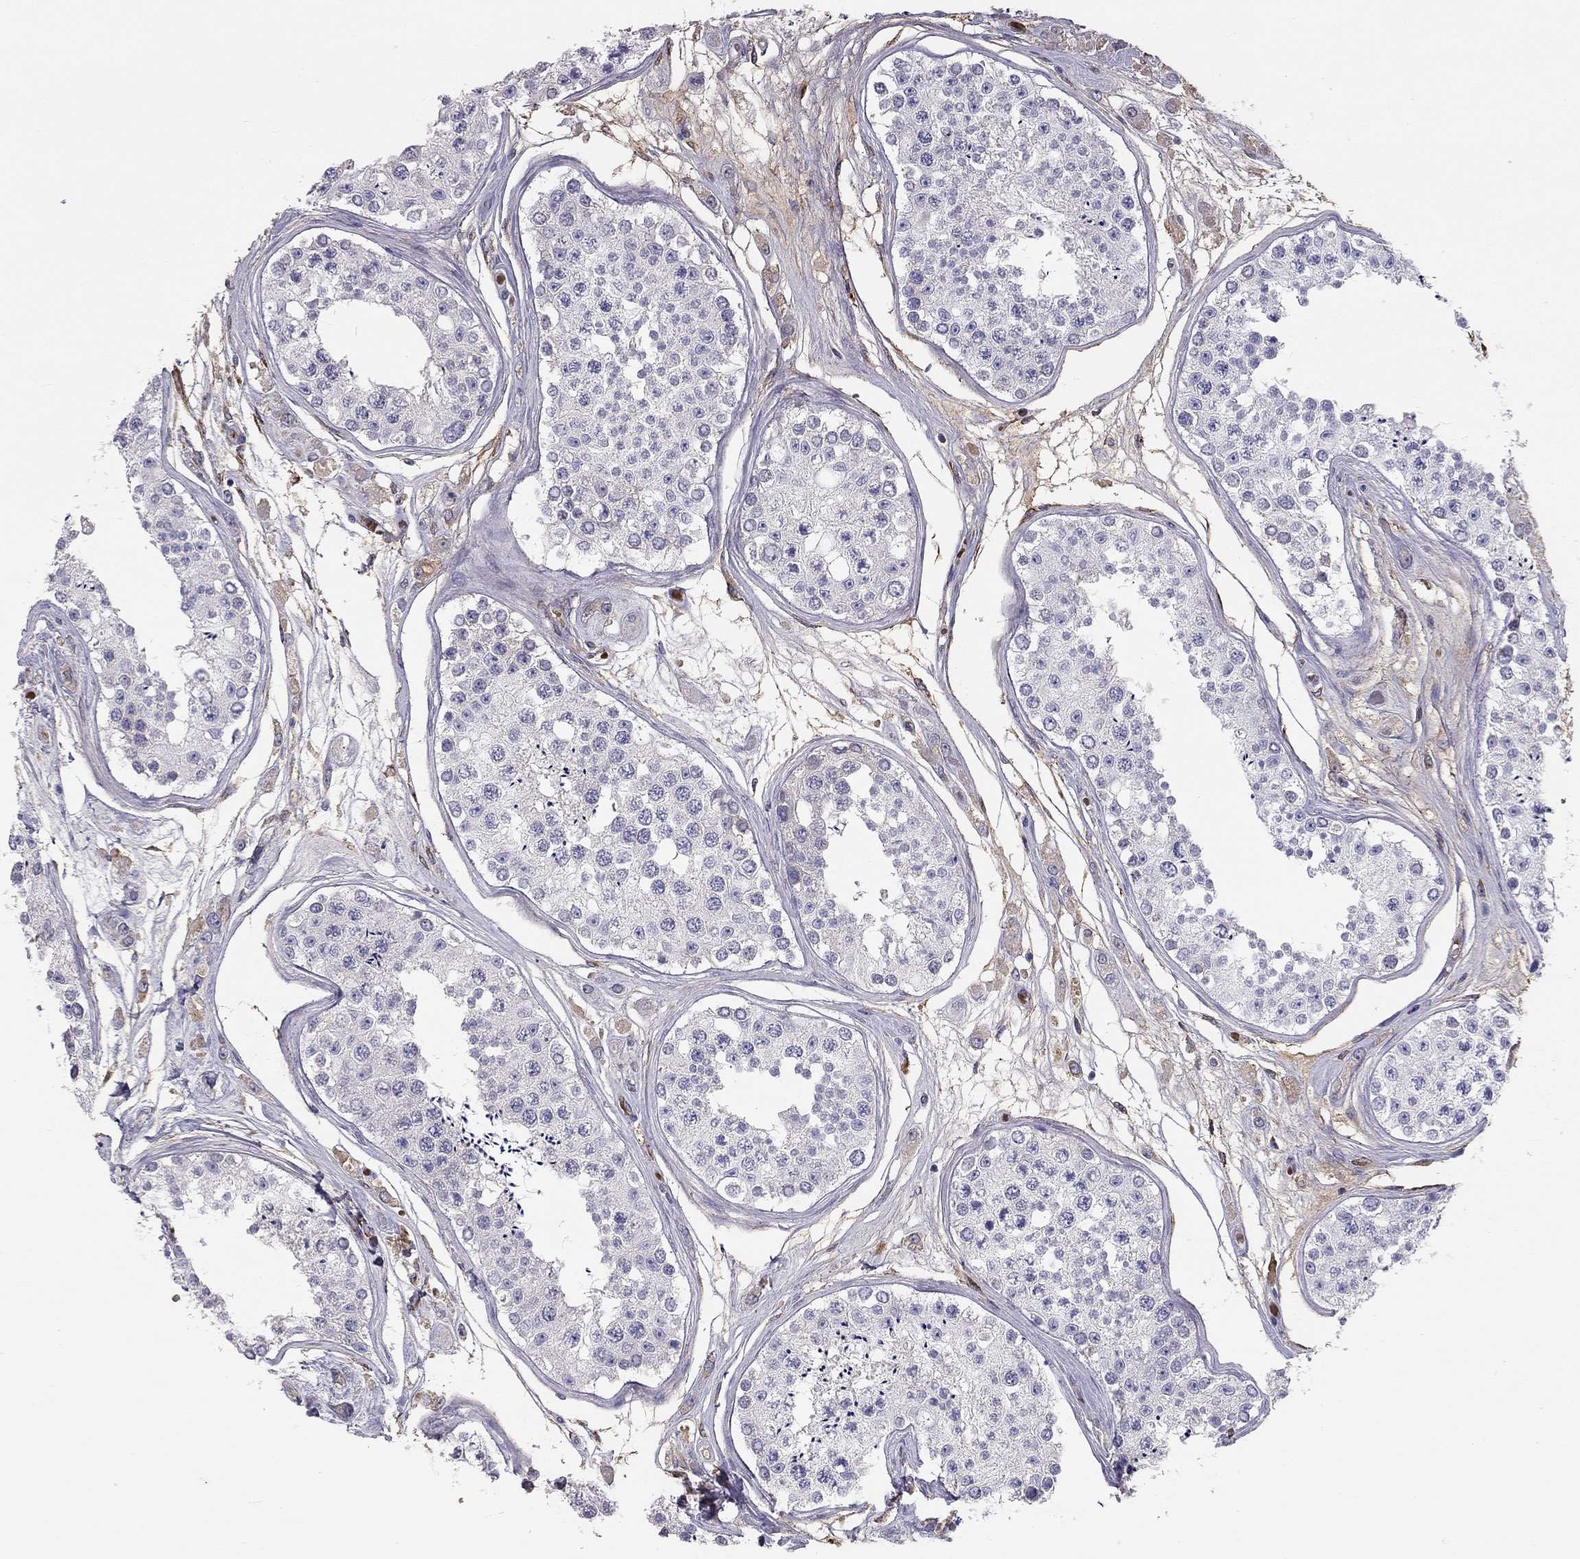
{"staining": {"intensity": "negative", "quantity": "none", "location": "none"}, "tissue": "testis", "cell_type": "Cells in seminiferous ducts", "image_type": "normal", "snomed": [{"axis": "morphology", "description": "Normal tissue, NOS"}, {"axis": "topography", "description": "Testis"}], "caption": "DAB (3,3'-diaminobenzidine) immunohistochemical staining of normal human testis exhibits no significant staining in cells in seminiferous ducts.", "gene": "RHCE", "patient": {"sex": "male", "age": 25}}